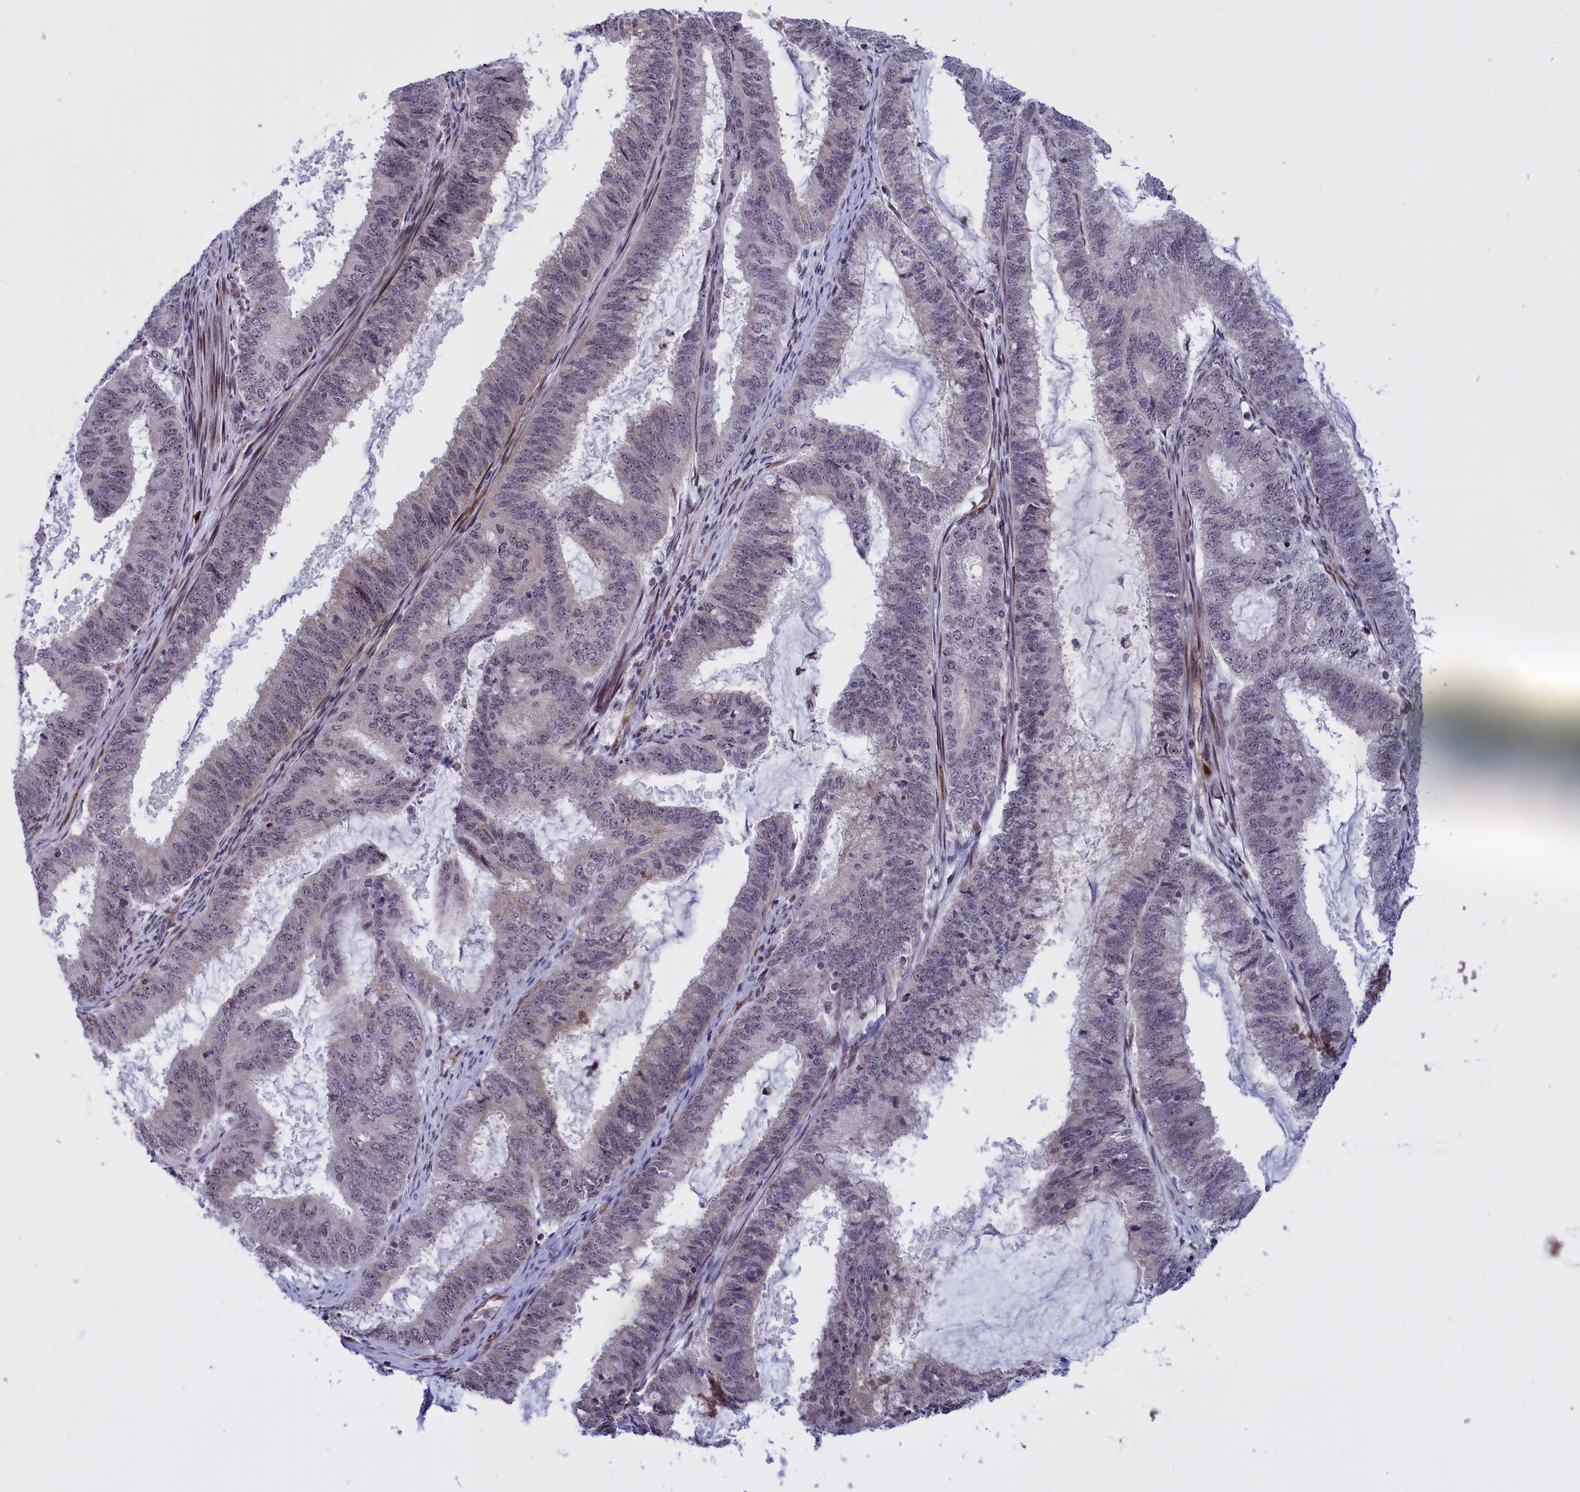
{"staining": {"intensity": "weak", "quantity": "<25%", "location": "nuclear"}, "tissue": "endometrial cancer", "cell_type": "Tumor cells", "image_type": "cancer", "snomed": [{"axis": "morphology", "description": "Adenocarcinoma, NOS"}, {"axis": "topography", "description": "Endometrium"}], "caption": "Tumor cells show no significant protein positivity in endometrial cancer (adenocarcinoma).", "gene": "MPND", "patient": {"sex": "female", "age": 51}}